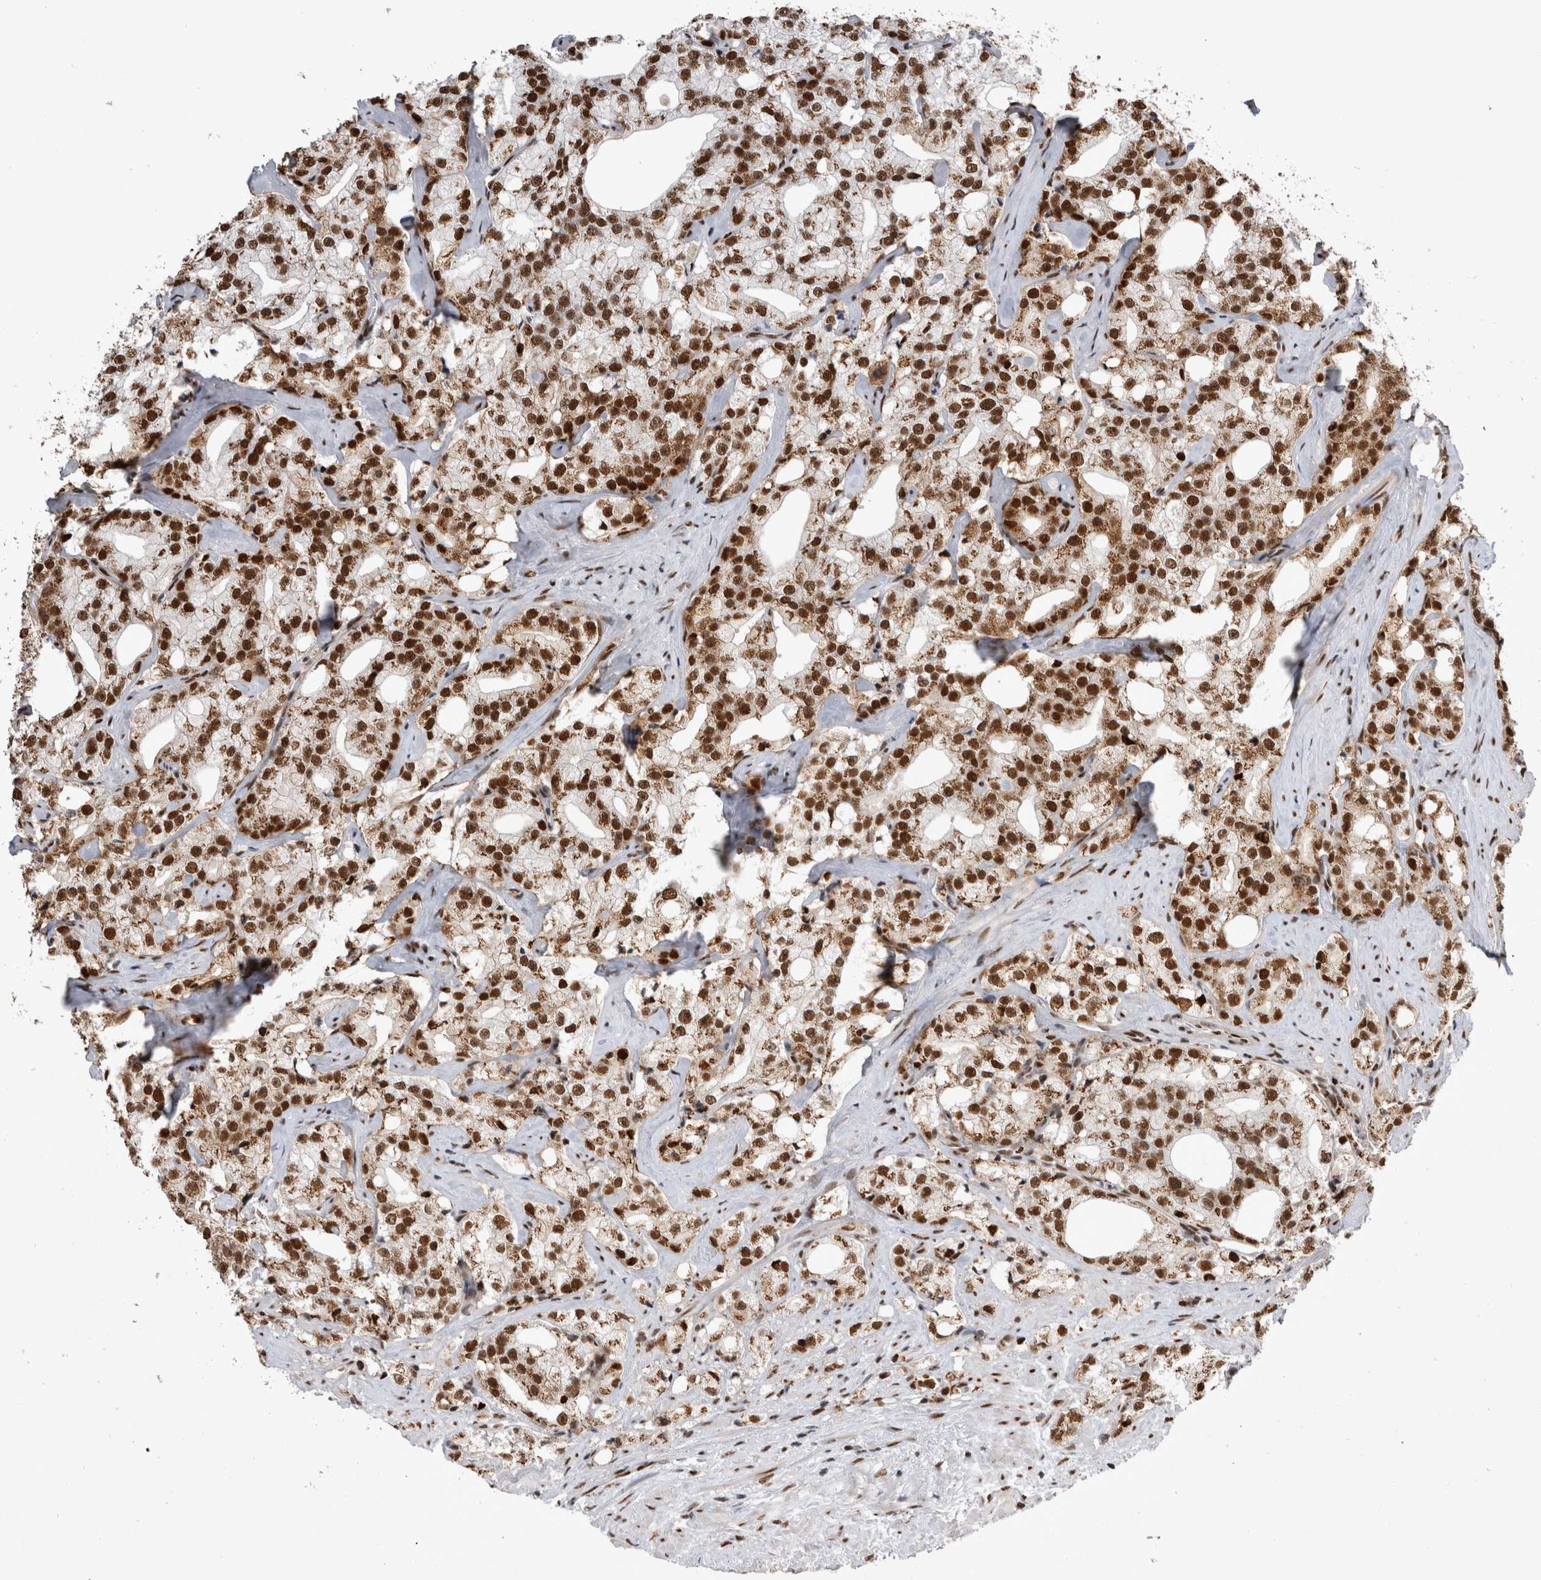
{"staining": {"intensity": "strong", "quantity": ">75%", "location": "nuclear"}, "tissue": "prostate cancer", "cell_type": "Tumor cells", "image_type": "cancer", "snomed": [{"axis": "morphology", "description": "Adenocarcinoma, High grade"}, {"axis": "topography", "description": "Prostate"}], "caption": "Immunohistochemical staining of prostate cancer (adenocarcinoma (high-grade)) shows high levels of strong nuclear protein positivity in about >75% of tumor cells.", "gene": "EYA2", "patient": {"sex": "male", "age": 64}}